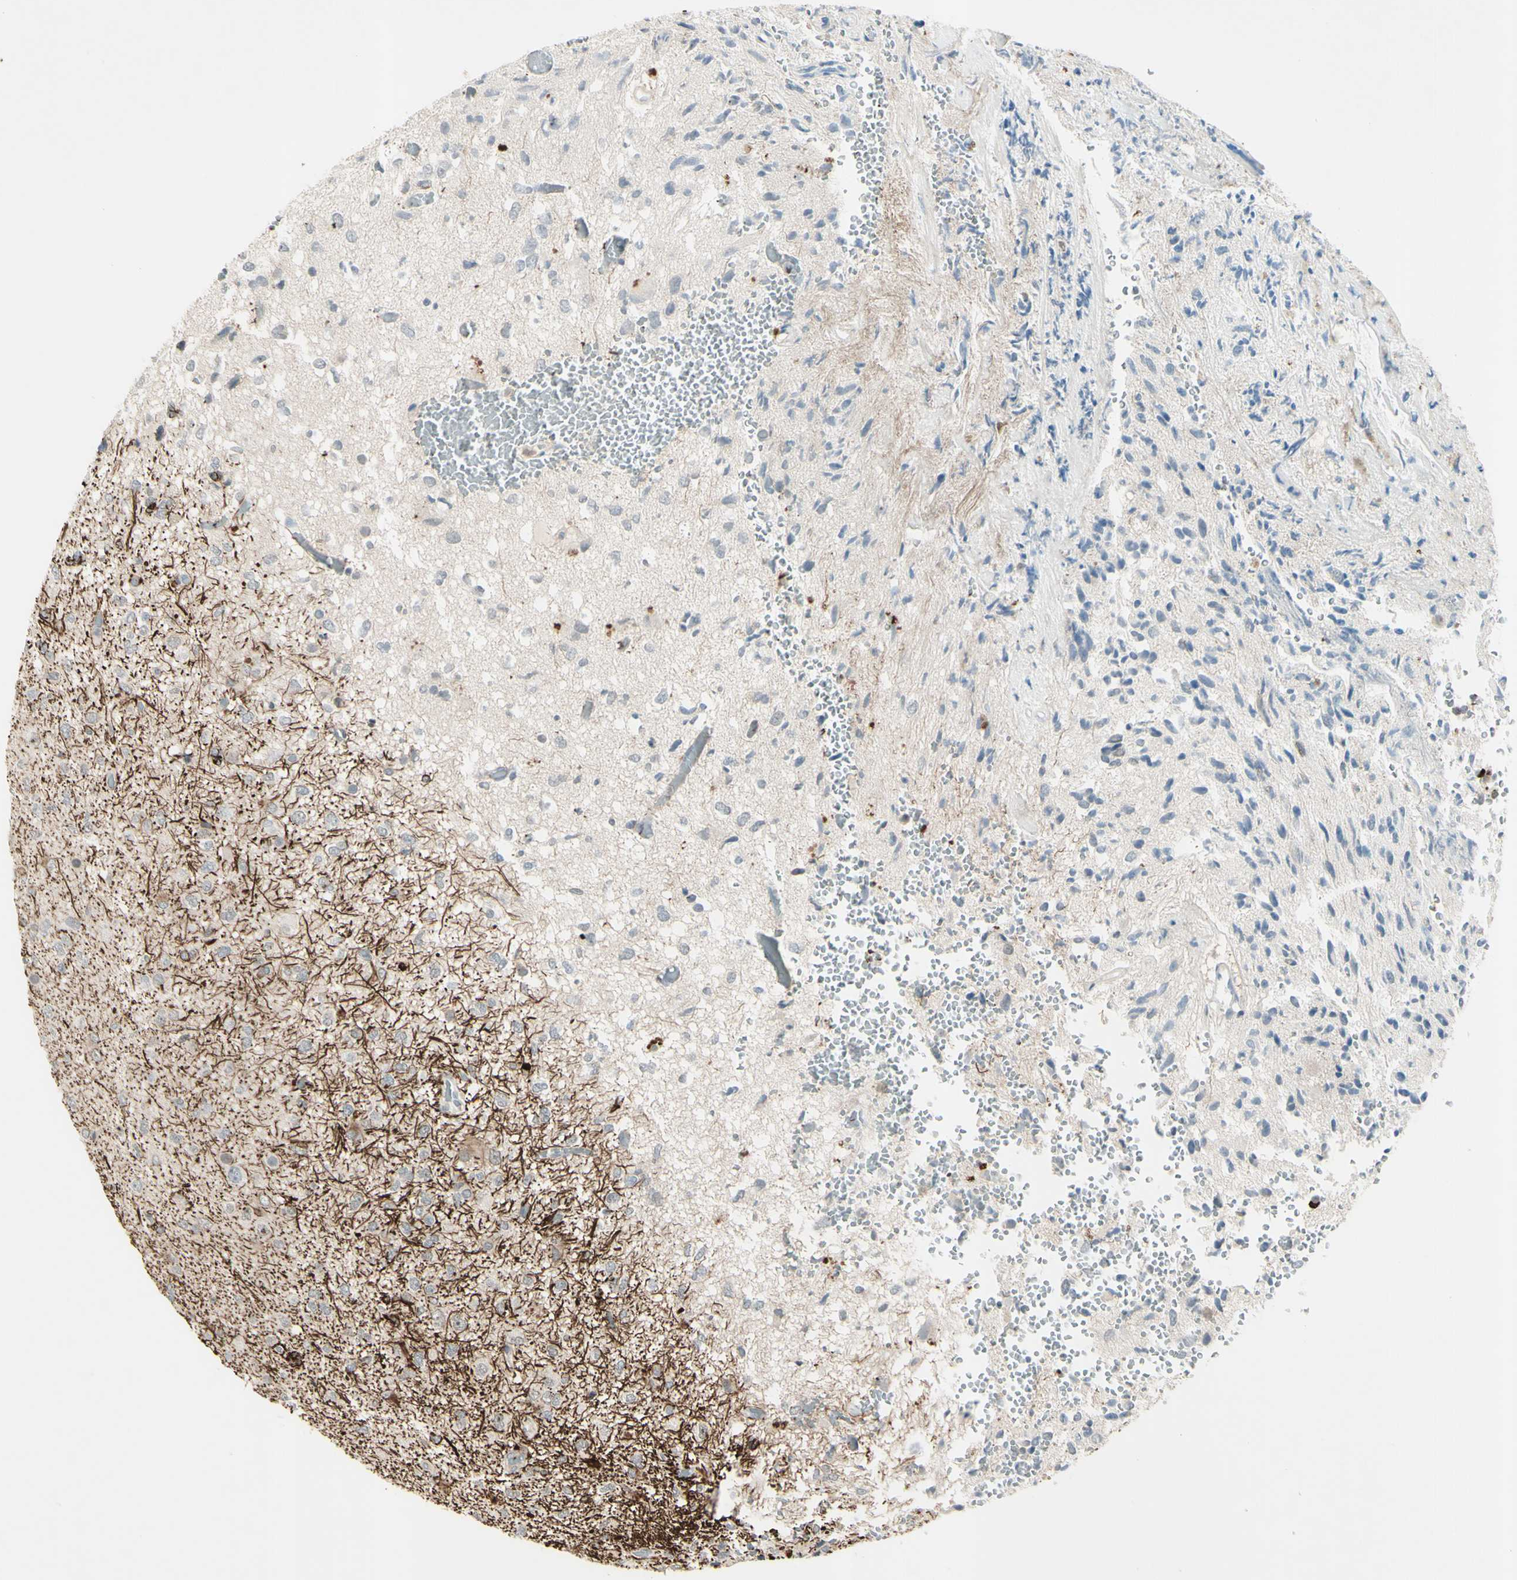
{"staining": {"intensity": "negative", "quantity": "none", "location": "none"}, "tissue": "glioma", "cell_type": "Tumor cells", "image_type": "cancer", "snomed": [{"axis": "morphology", "description": "Glioma, malignant, High grade"}, {"axis": "topography", "description": "pancreas cauda"}], "caption": "A high-resolution photomicrograph shows IHC staining of glioma, which shows no significant expression in tumor cells. Brightfield microscopy of immunohistochemistry stained with DAB (3,3'-diaminobenzidine) (brown) and hematoxylin (blue), captured at high magnification.", "gene": "FGFR2", "patient": {"sex": "male", "age": 60}}